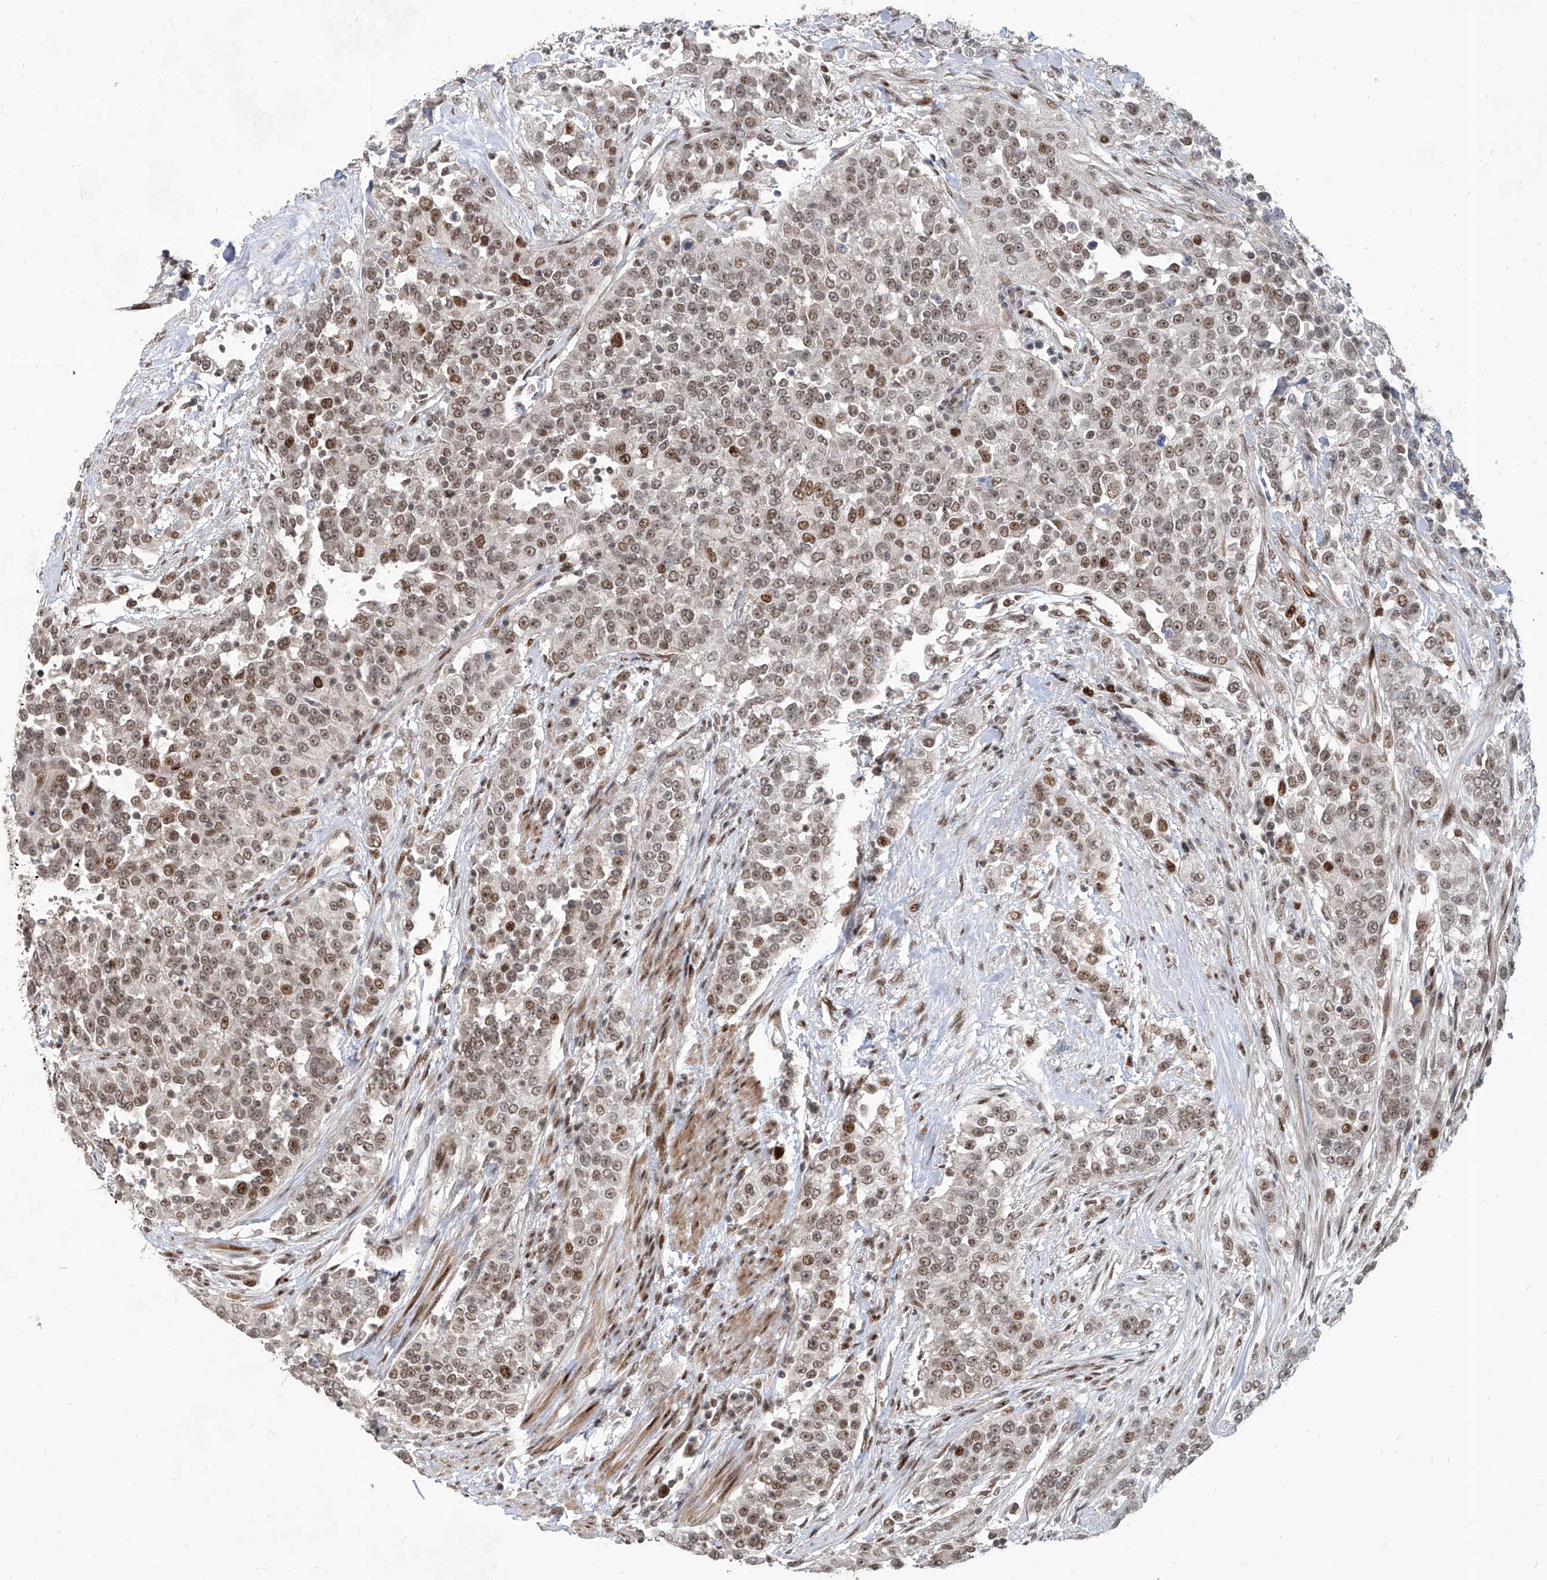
{"staining": {"intensity": "moderate", "quantity": "25%-75%", "location": "nuclear"}, "tissue": "urothelial cancer", "cell_type": "Tumor cells", "image_type": "cancer", "snomed": [{"axis": "morphology", "description": "Urothelial carcinoma, High grade"}, {"axis": "topography", "description": "Urinary bladder"}], "caption": "Approximately 25%-75% of tumor cells in human urothelial cancer display moderate nuclear protein expression as visualized by brown immunohistochemical staining.", "gene": "IRF2", "patient": {"sex": "female", "age": 80}}